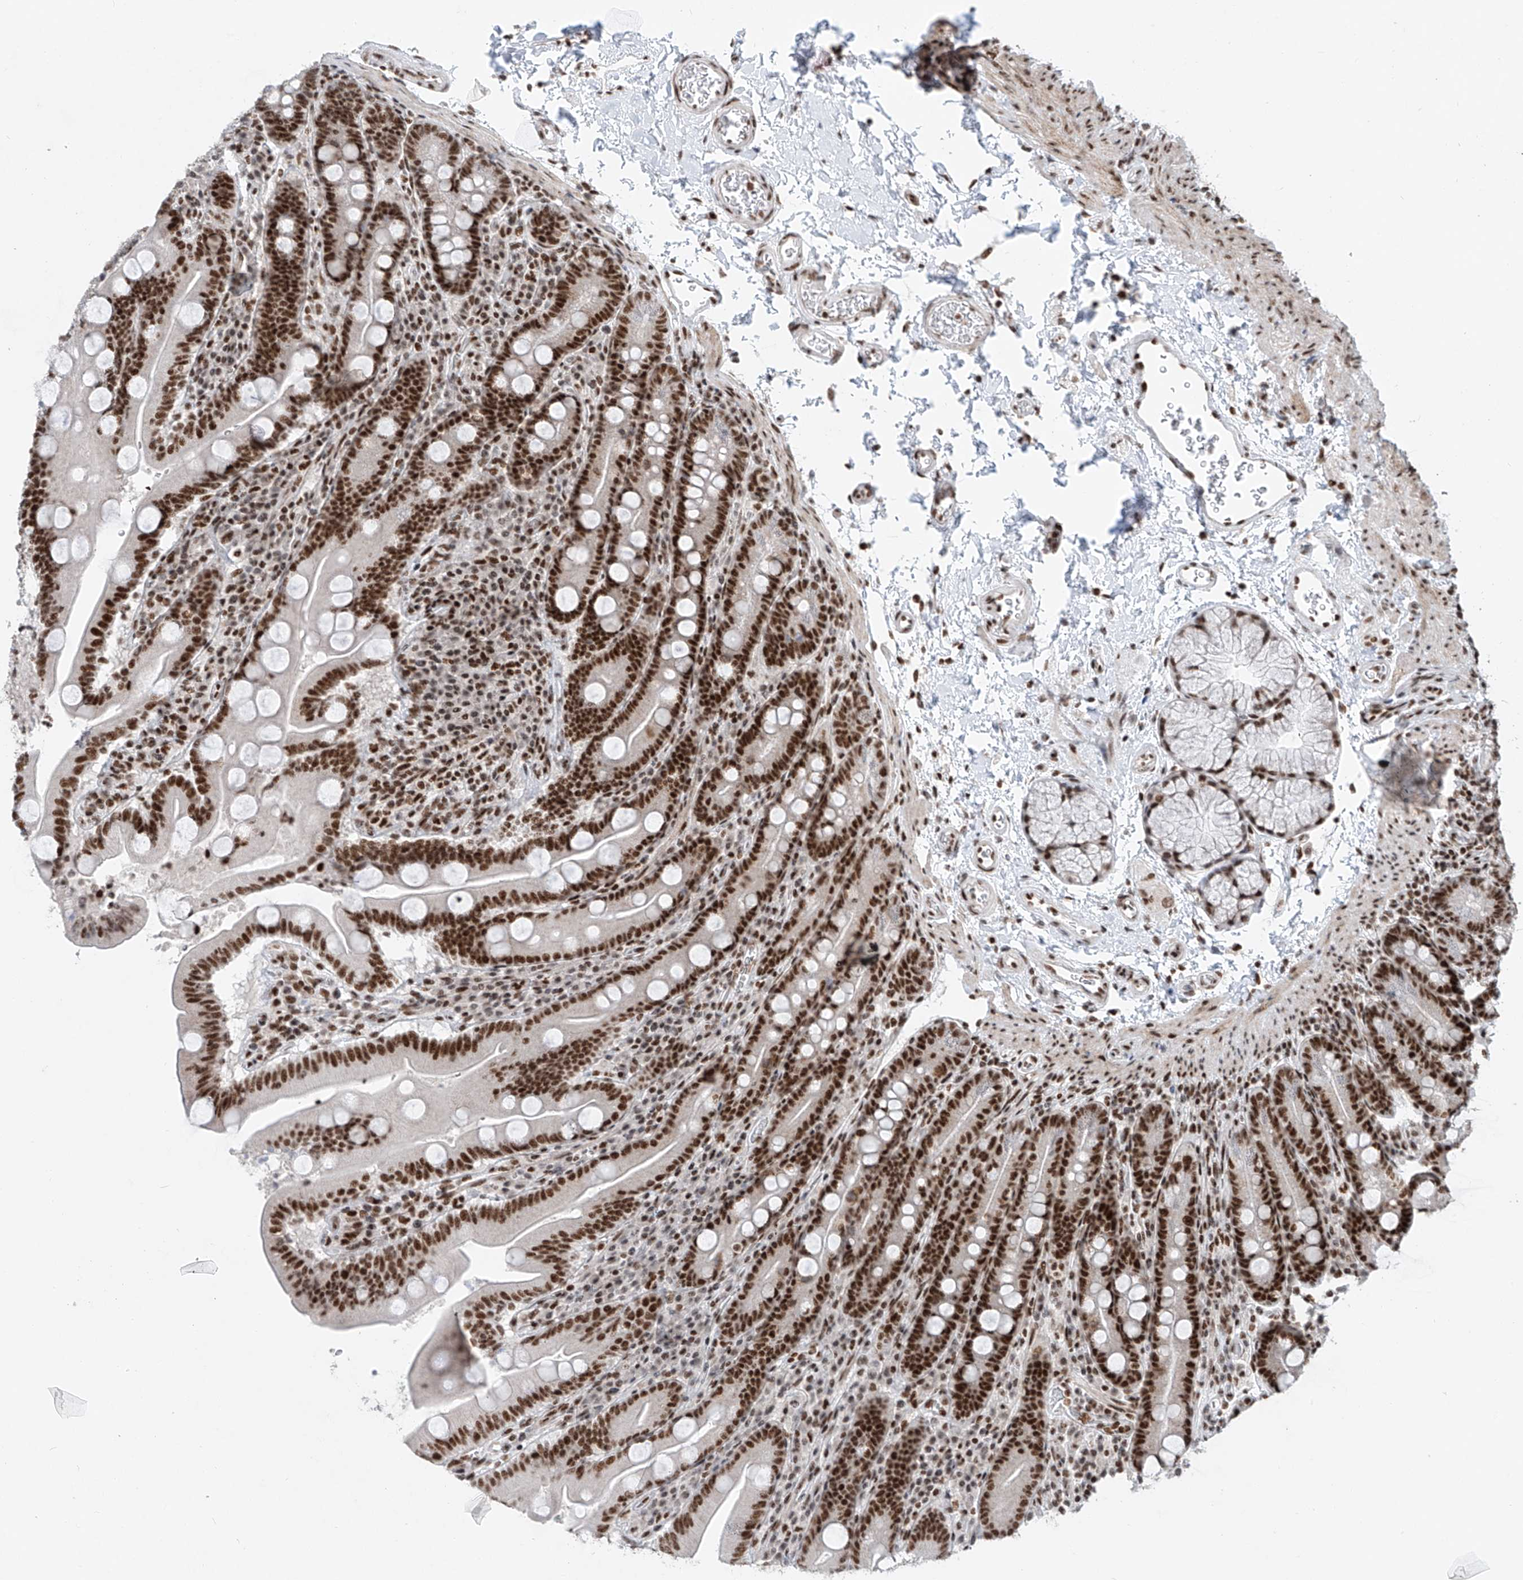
{"staining": {"intensity": "strong", "quantity": ">75%", "location": "nuclear"}, "tissue": "duodenum", "cell_type": "Glandular cells", "image_type": "normal", "snomed": [{"axis": "morphology", "description": "Normal tissue, NOS"}, {"axis": "topography", "description": "Duodenum"}], "caption": "Glandular cells show strong nuclear expression in approximately >75% of cells in benign duodenum.", "gene": "TAF4", "patient": {"sex": "male", "age": 35}}